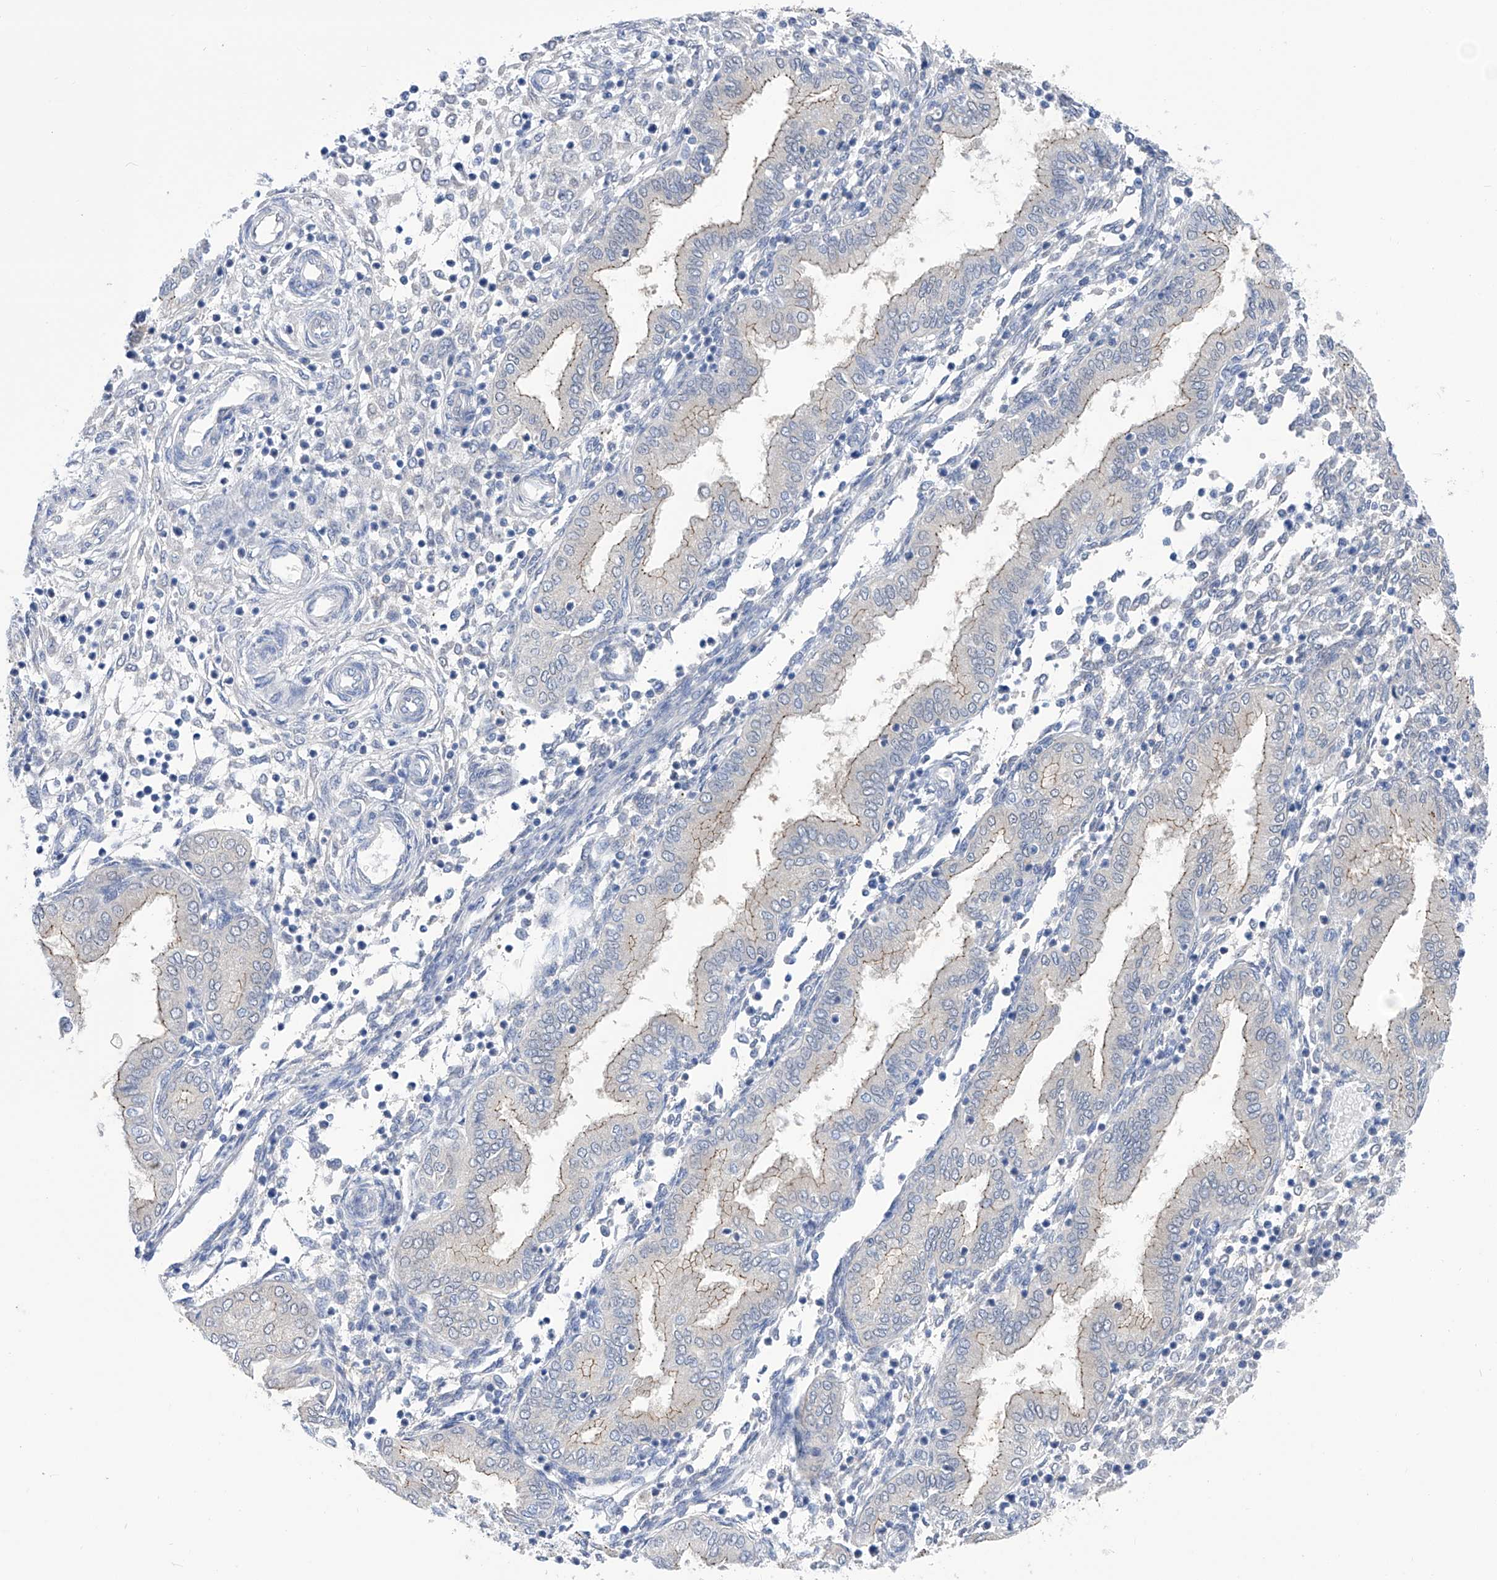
{"staining": {"intensity": "negative", "quantity": "none", "location": "none"}, "tissue": "endometrium", "cell_type": "Cells in endometrial stroma", "image_type": "normal", "snomed": [{"axis": "morphology", "description": "Normal tissue, NOS"}, {"axis": "topography", "description": "Endometrium"}], "caption": "Immunohistochemical staining of normal endometrium displays no significant positivity in cells in endometrial stroma.", "gene": "PGM3", "patient": {"sex": "female", "age": 53}}